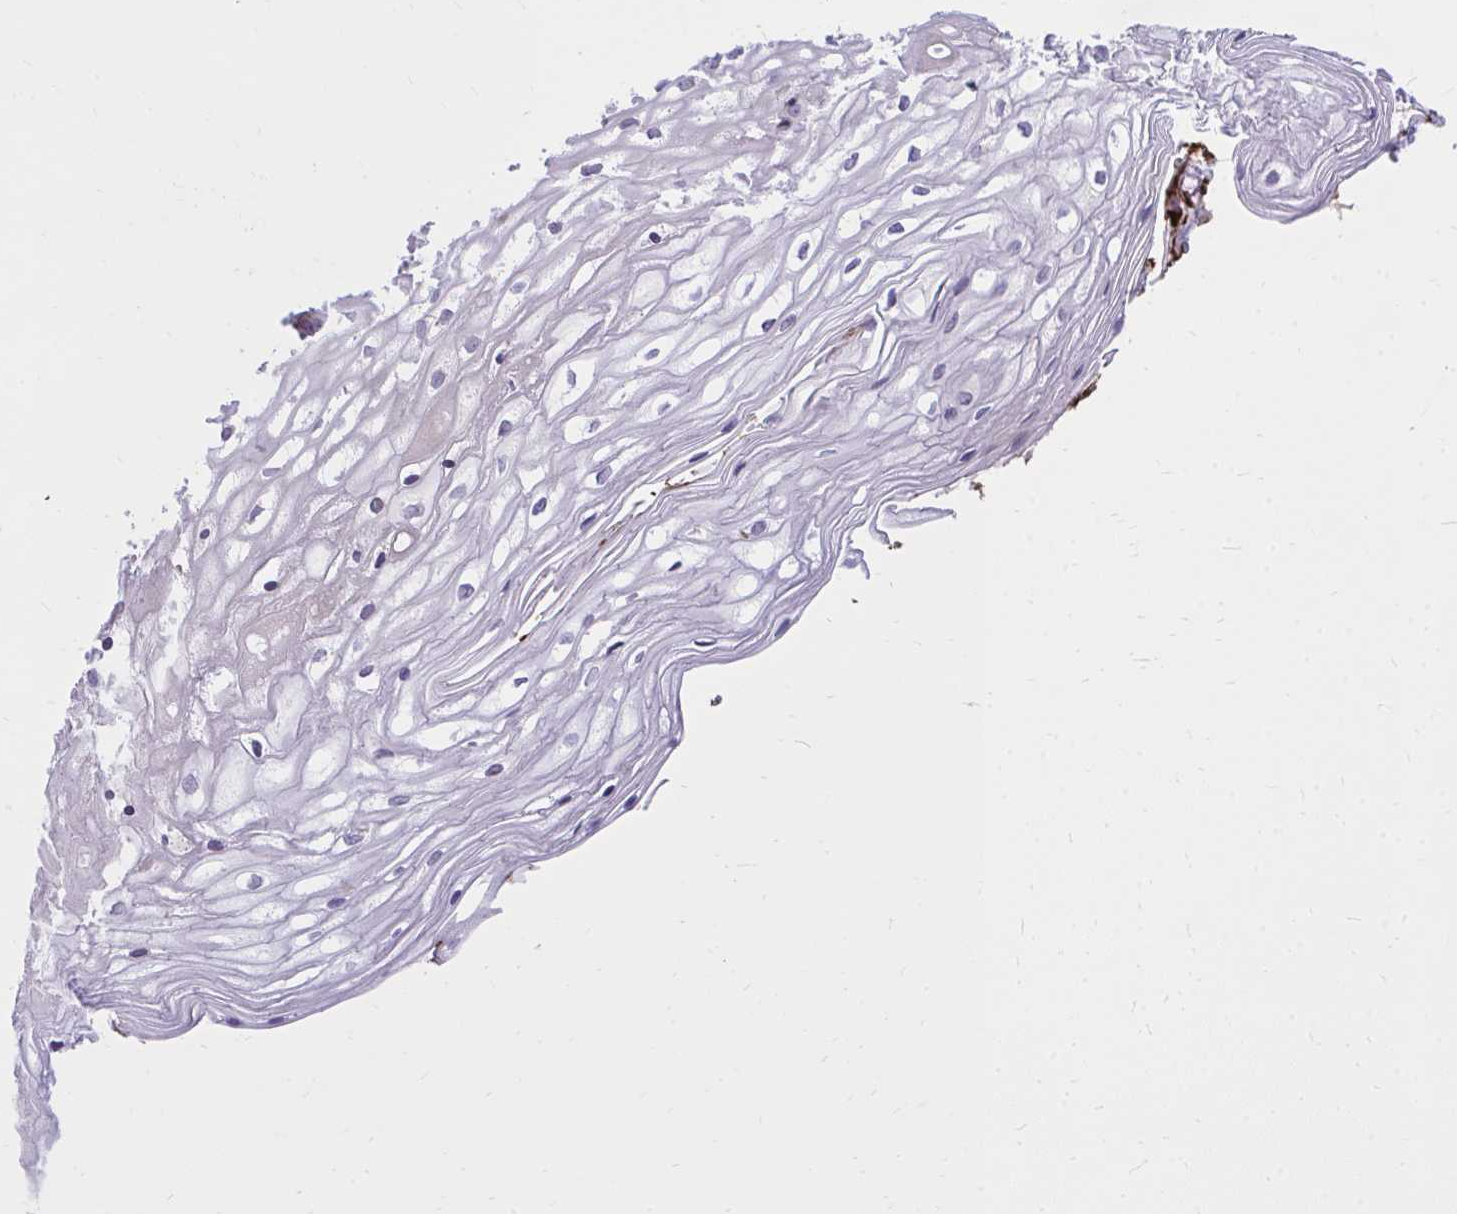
{"staining": {"intensity": "negative", "quantity": "none", "location": "none"}, "tissue": "cervix", "cell_type": "Glandular cells", "image_type": "normal", "snomed": [{"axis": "morphology", "description": "Normal tissue, NOS"}, {"axis": "topography", "description": "Cervix"}], "caption": "Glandular cells are negative for protein expression in unremarkable human cervix. (DAB (3,3'-diaminobenzidine) IHC, high magnification).", "gene": "ZSCAN25", "patient": {"sex": "female", "age": 36}}